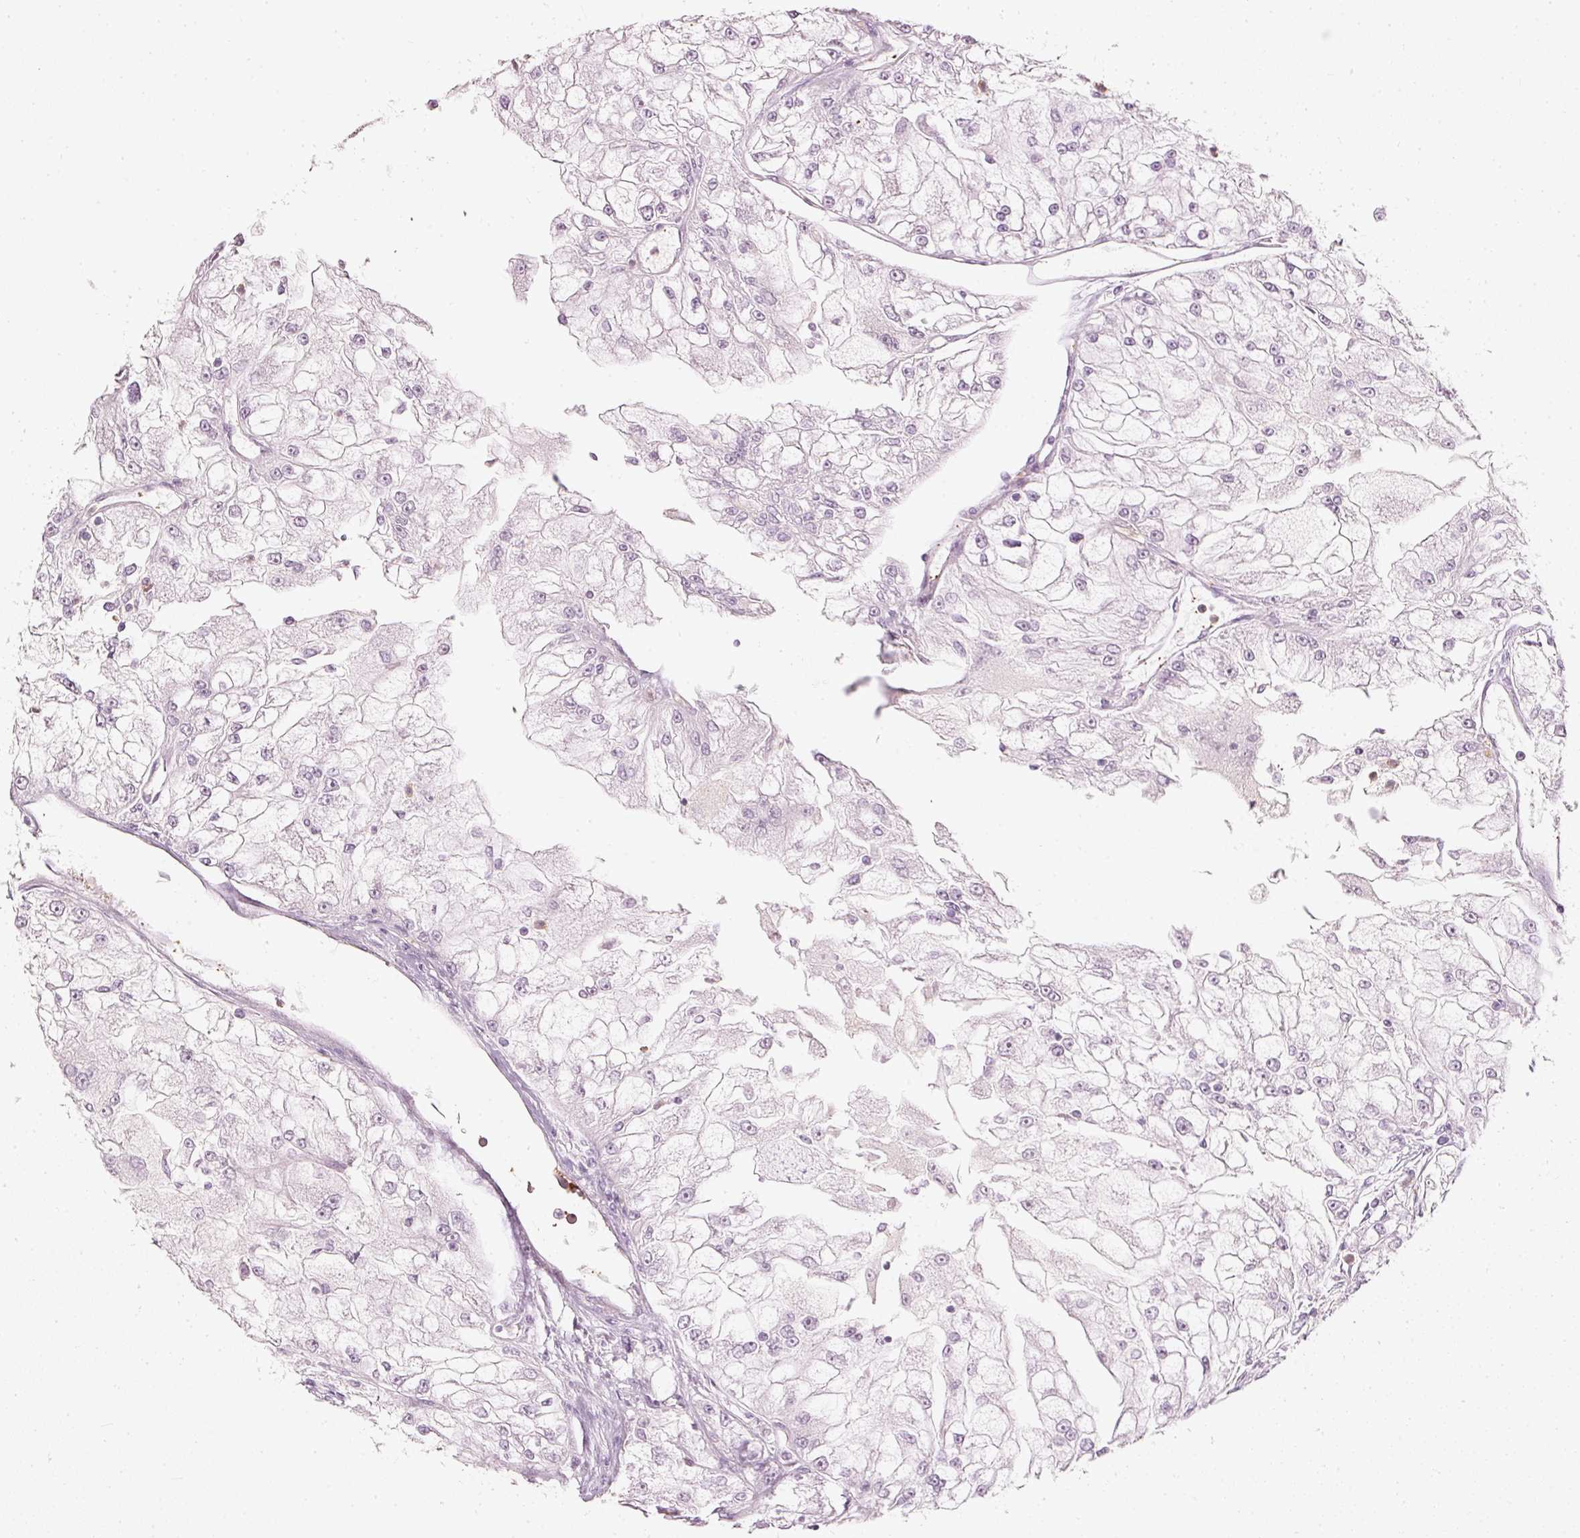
{"staining": {"intensity": "negative", "quantity": "none", "location": "none"}, "tissue": "renal cancer", "cell_type": "Tumor cells", "image_type": "cancer", "snomed": [{"axis": "morphology", "description": "Adenocarcinoma, NOS"}, {"axis": "topography", "description": "Kidney"}], "caption": "This is an IHC micrograph of renal adenocarcinoma. There is no staining in tumor cells.", "gene": "LECT2", "patient": {"sex": "female", "age": 72}}